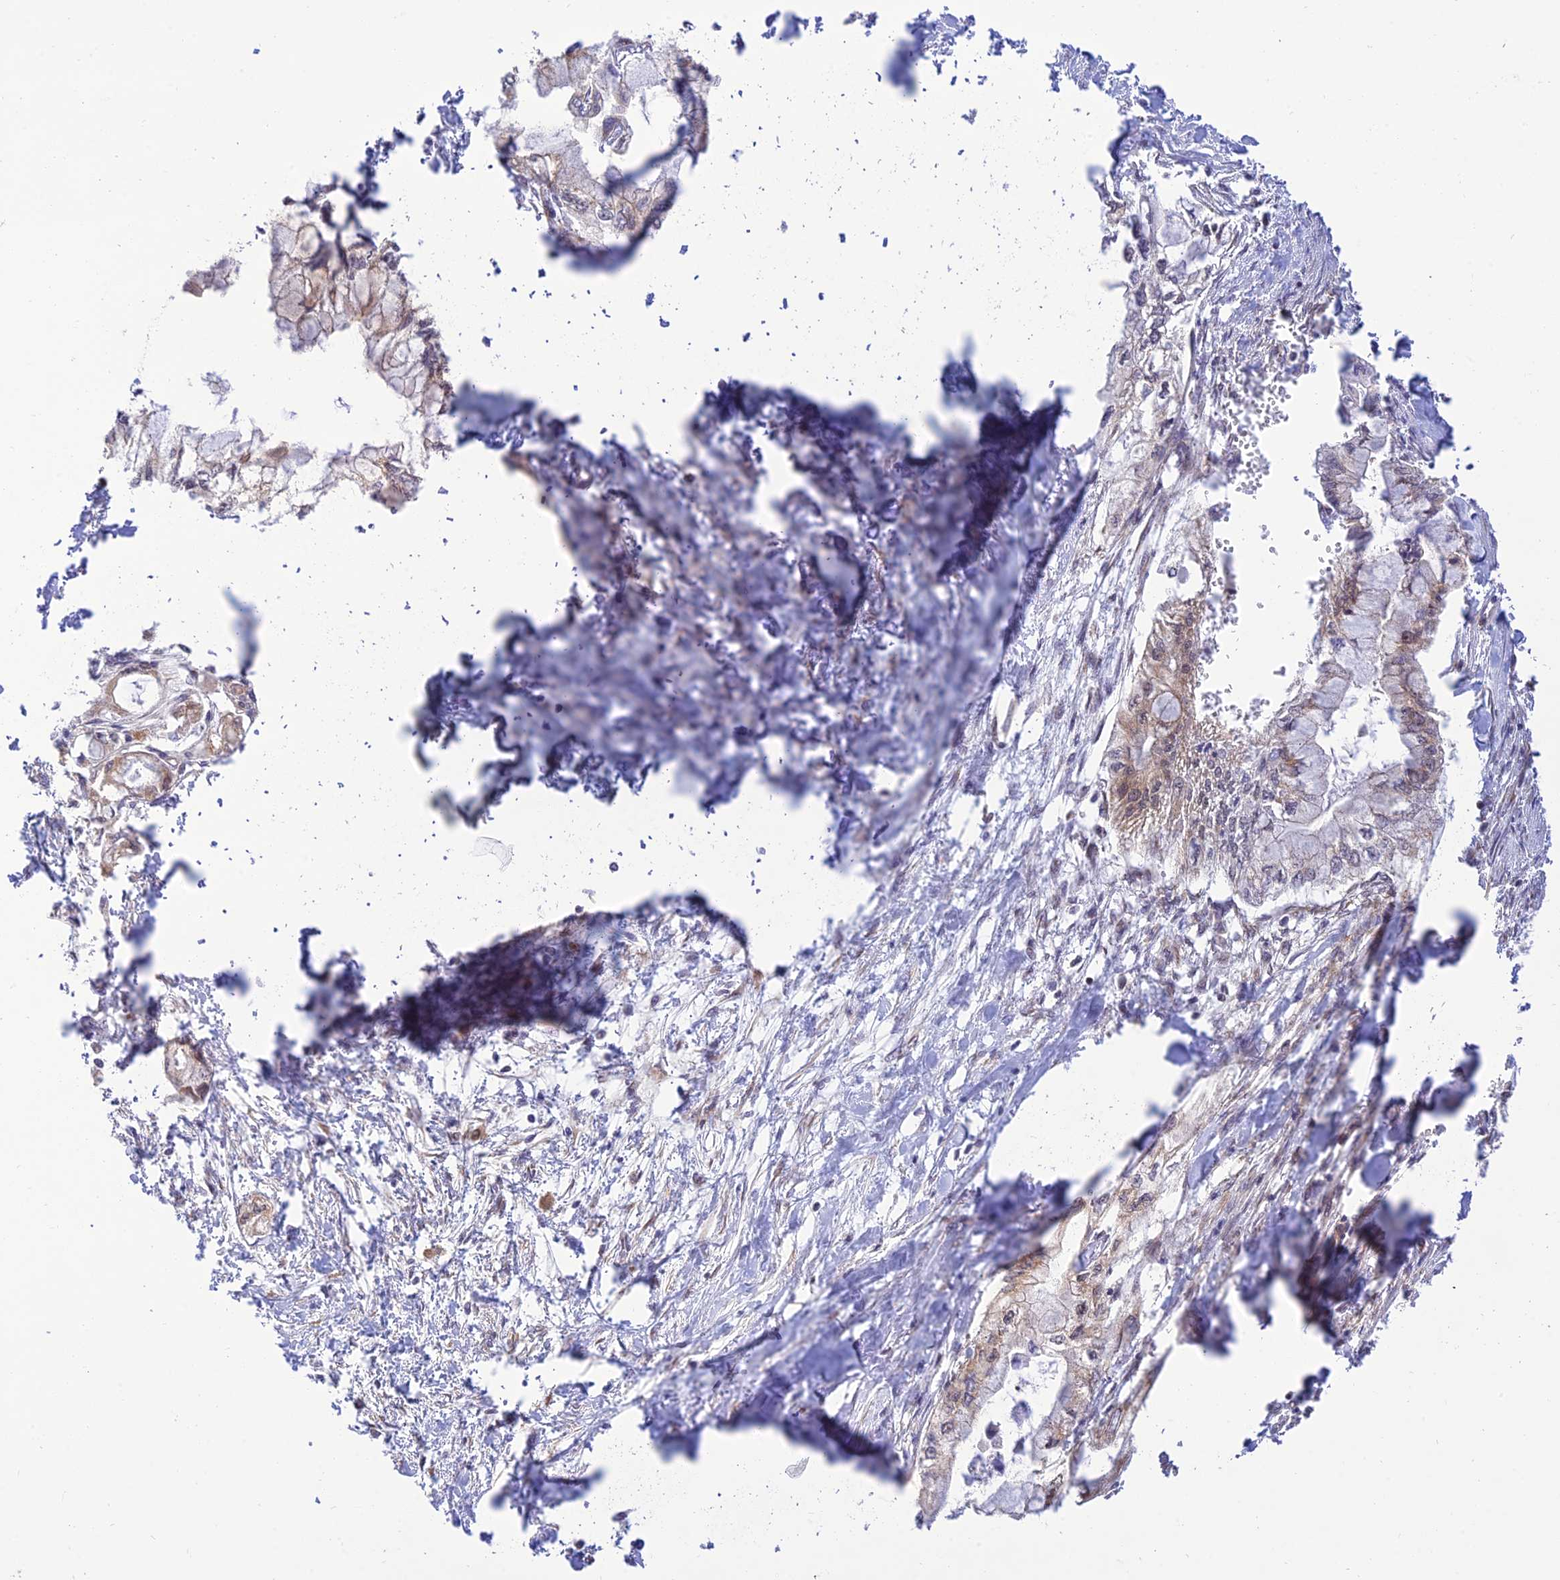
{"staining": {"intensity": "weak", "quantity": "25%-75%", "location": "cytoplasmic/membranous"}, "tissue": "pancreatic cancer", "cell_type": "Tumor cells", "image_type": "cancer", "snomed": [{"axis": "morphology", "description": "Adenocarcinoma, NOS"}, {"axis": "topography", "description": "Pancreas"}], "caption": "Immunohistochemistry histopathology image of neoplastic tissue: human adenocarcinoma (pancreatic) stained using immunohistochemistry shows low levels of weak protein expression localized specifically in the cytoplasmic/membranous of tumor cells, appearing as a cytoplasmic/membranous brown color.", "gene": "GOLGA3", "patient": {"sex": "male", "age": 48}}